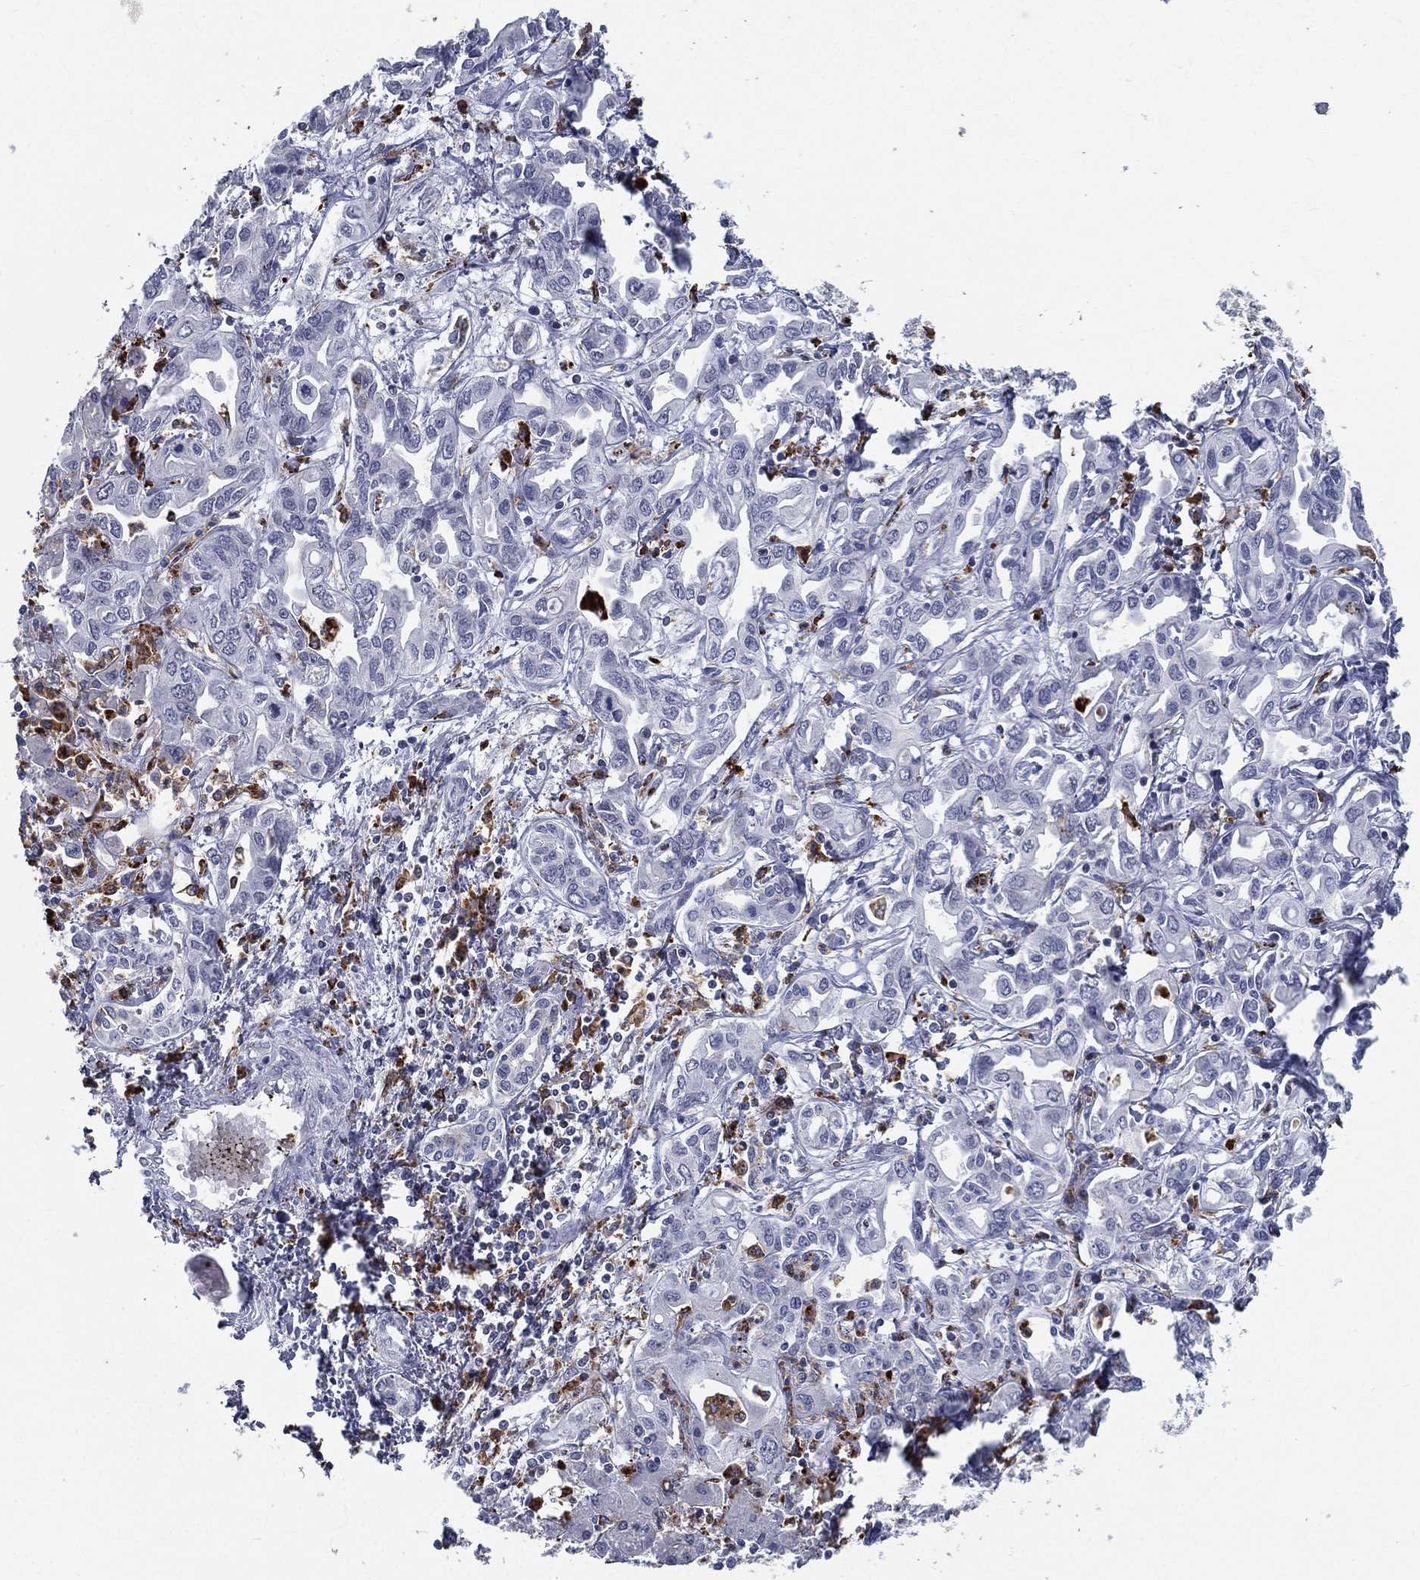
{"staining": {"intensity": "negative", "quantity": "none", "location": "none"}, "tissue": "liver cancer", "cell_type": "Tumor cells", "image_type": "cancer", "snomed": [{"axis": "morphology", "description": "Cholangiocarcinoma"}, {"axis": "topography", "description": "Liver"}], "caption": "Tumor cells show no significant expression in cholangiocarcinoma (liver).", "gene": "EVI2B", "patient": {"sex": "female", "age": 64}}